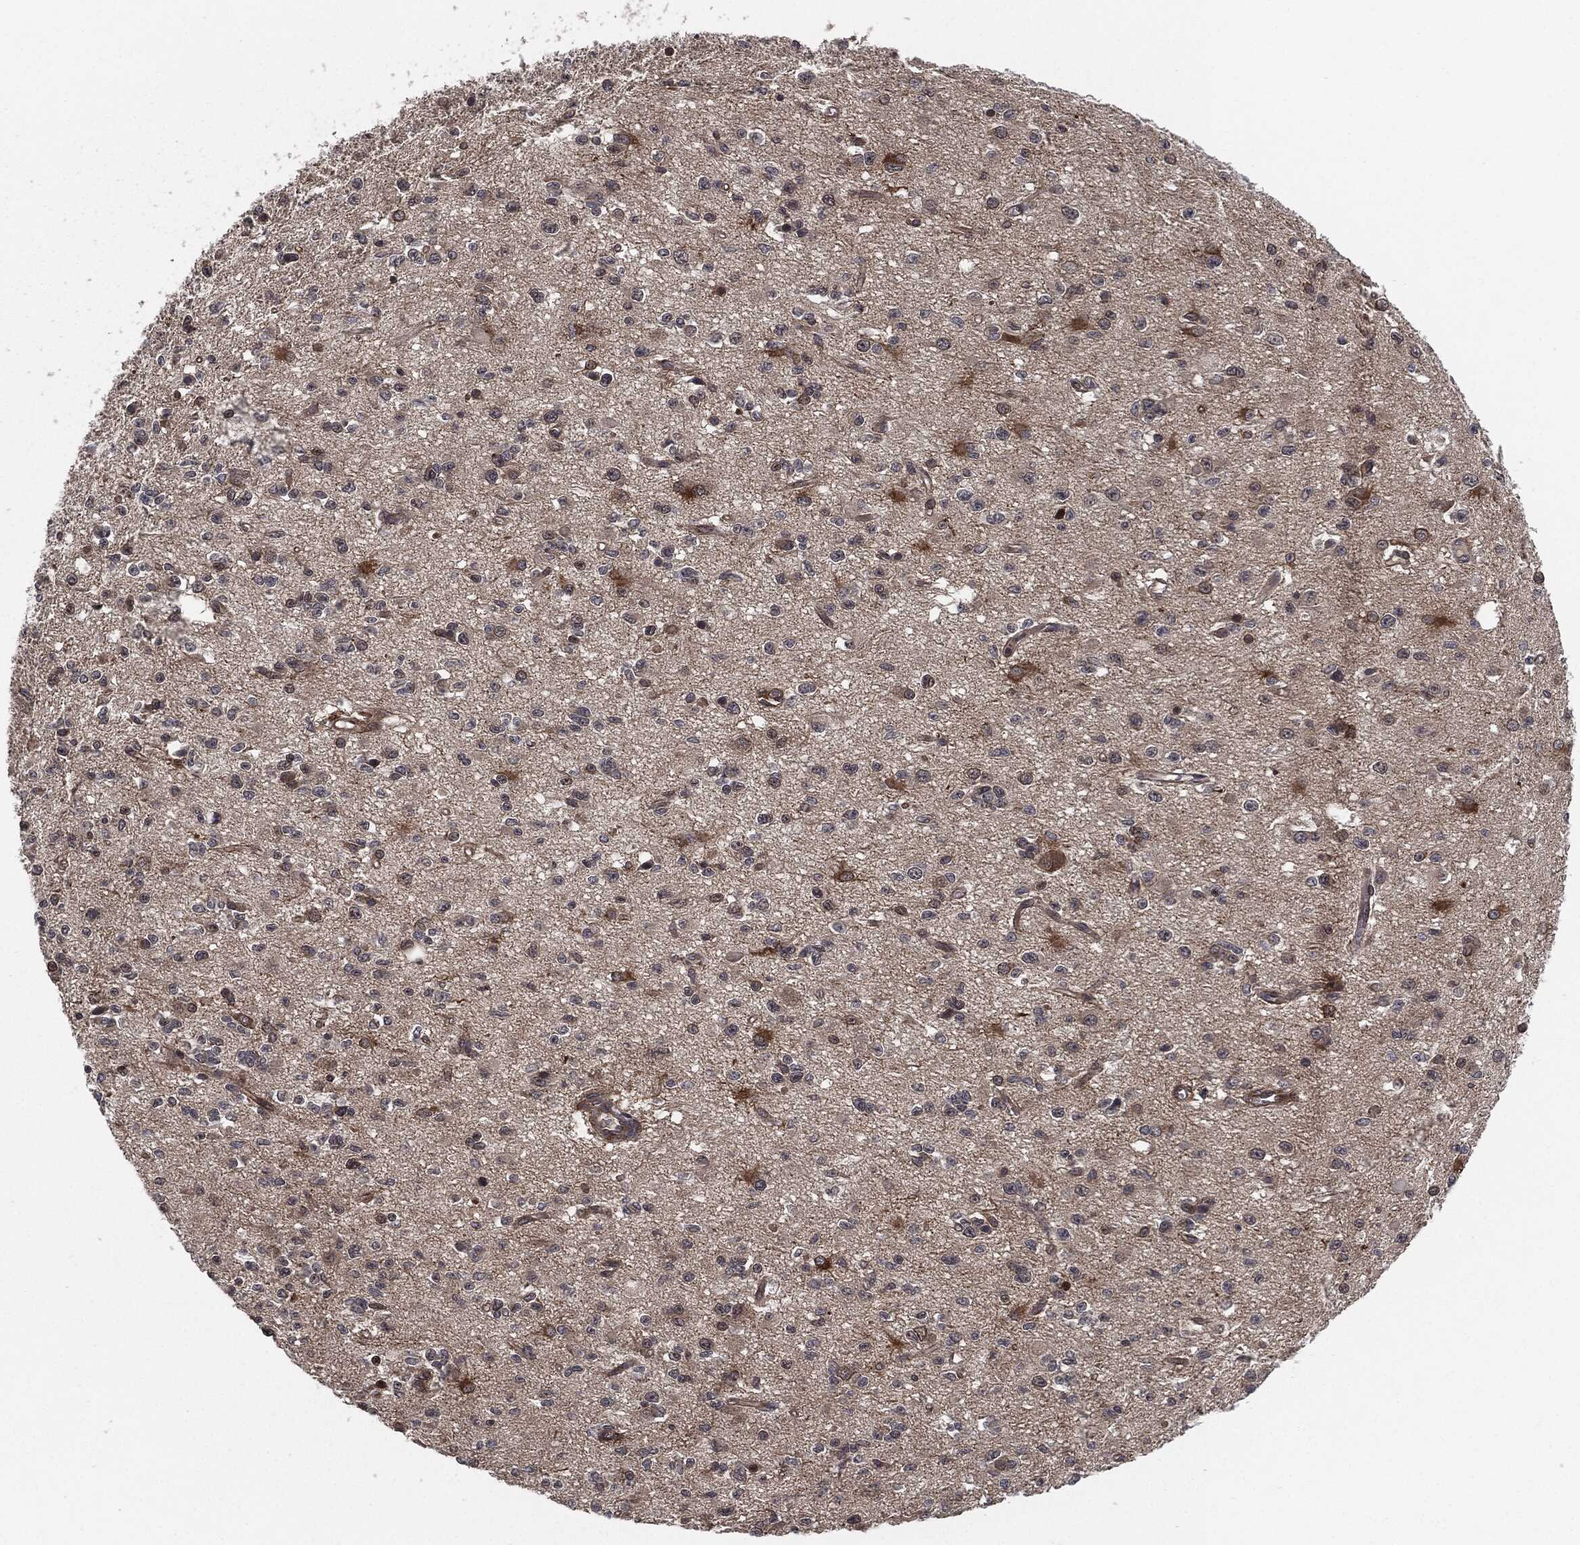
{"staining": {"intensity": "moderate", "quantity": "<25%", "location": "cytoplasmic/membranous"}, "tissue": "glioma", "cell_type": "Tumor cells", "image_type": "cancer", "snomed": [{"axis": "morphology", "description": "Glioma, malignant, Low grade"}, {"axis": "topography", "description": "Brain"}], "caption": "Immunohistochemistry micrograph of neoplastic tissue: low-grade glioma (malignant) stained using immunohistochemistry (IHC) exhibits low levels of moderate protein expression localized specifically in the cytoplasmic/membranous of tumor cells, appearing as a cytoplasmic/membranous brown color.", "gene": "UBR1", "patient": {"sex": "female", "age": 45}}